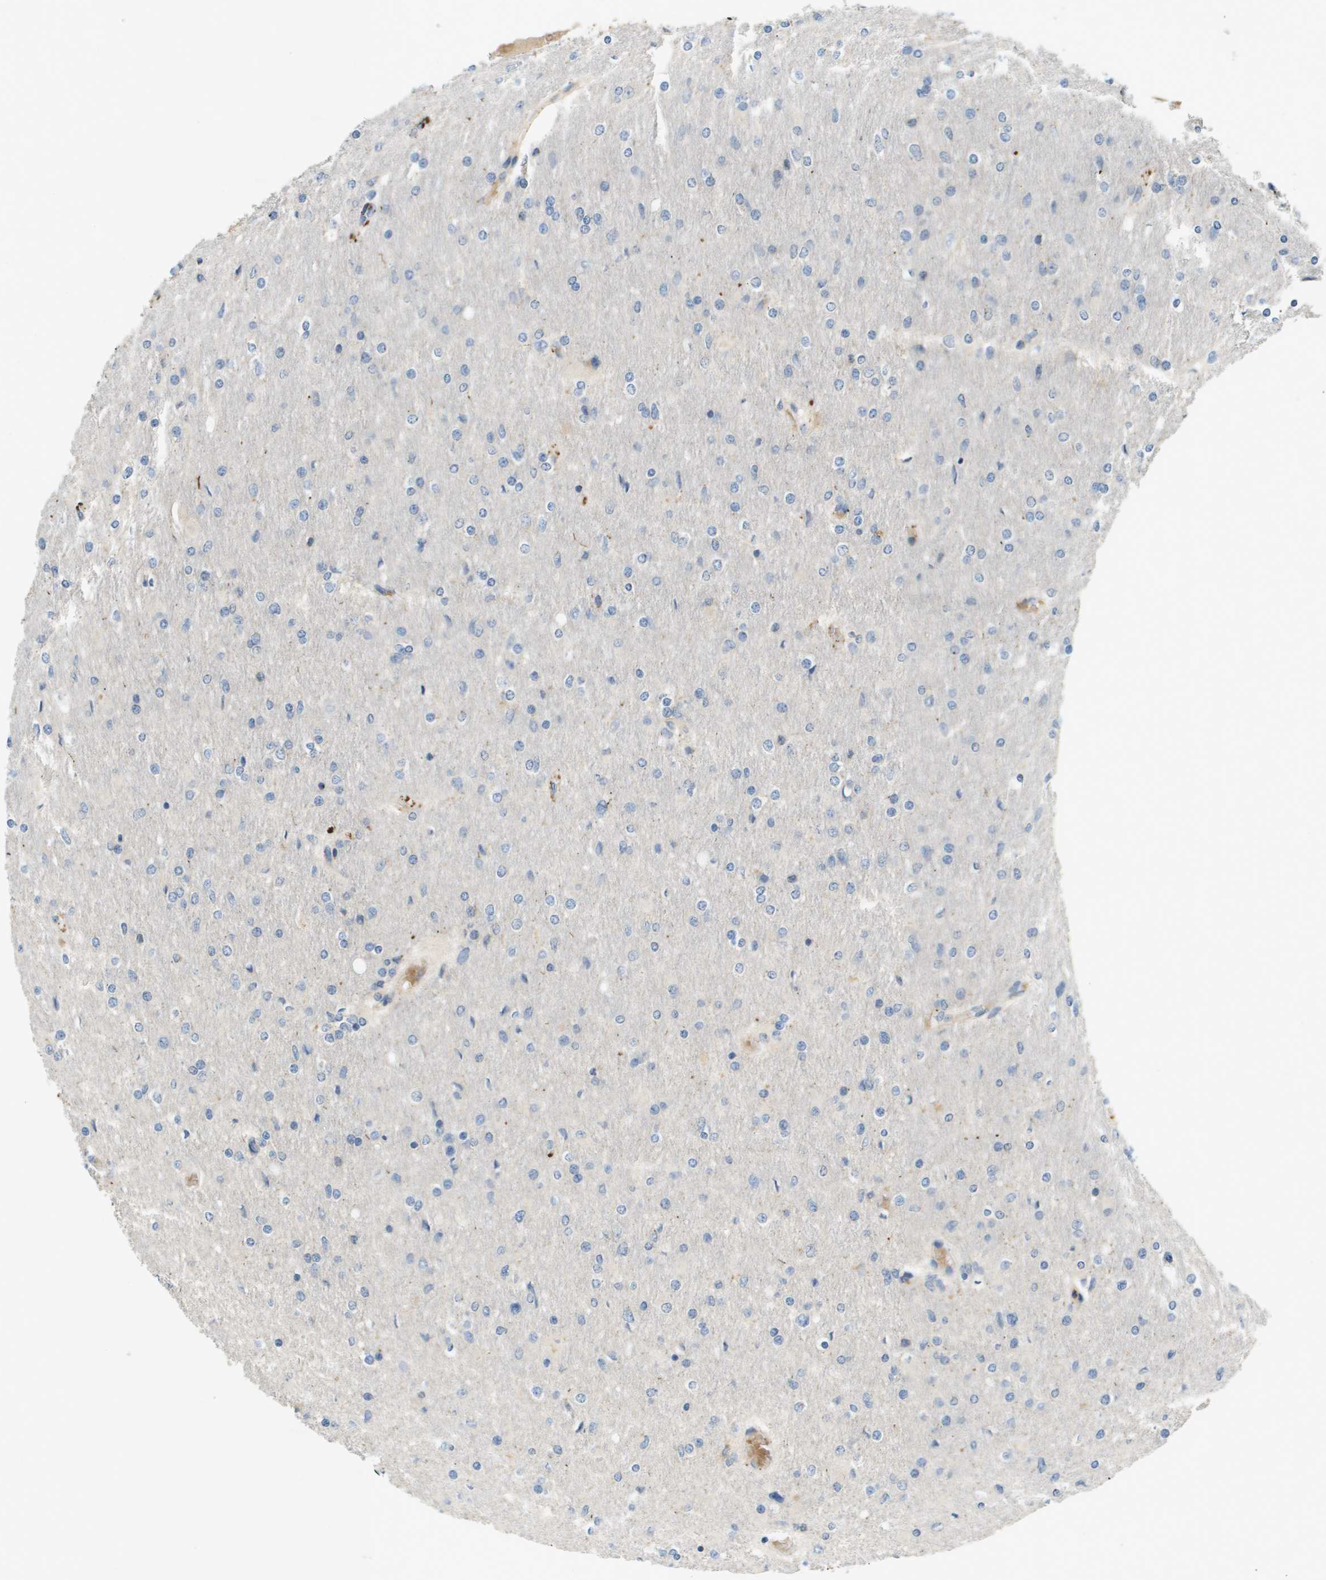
{"staining": {"intensity": "negative", "quantity": "none", "location": "none"}, "tissue": "glioma", "cell_type": "Tumor cells", "image_type": "cancer", "snomed": [{"axis": "morphology", "description": "Glioma, malignant, High grade"}, {"axis": "topography", "description": "Cerebral cortex"}], "caption": "Immunohistochemistry of human glioma demonstrates no positivity in tumor cells. (DAB IHC with hematoxylin counter stain).", "gene": "VTN", "patient": {"sex": "female", "age": 36}}